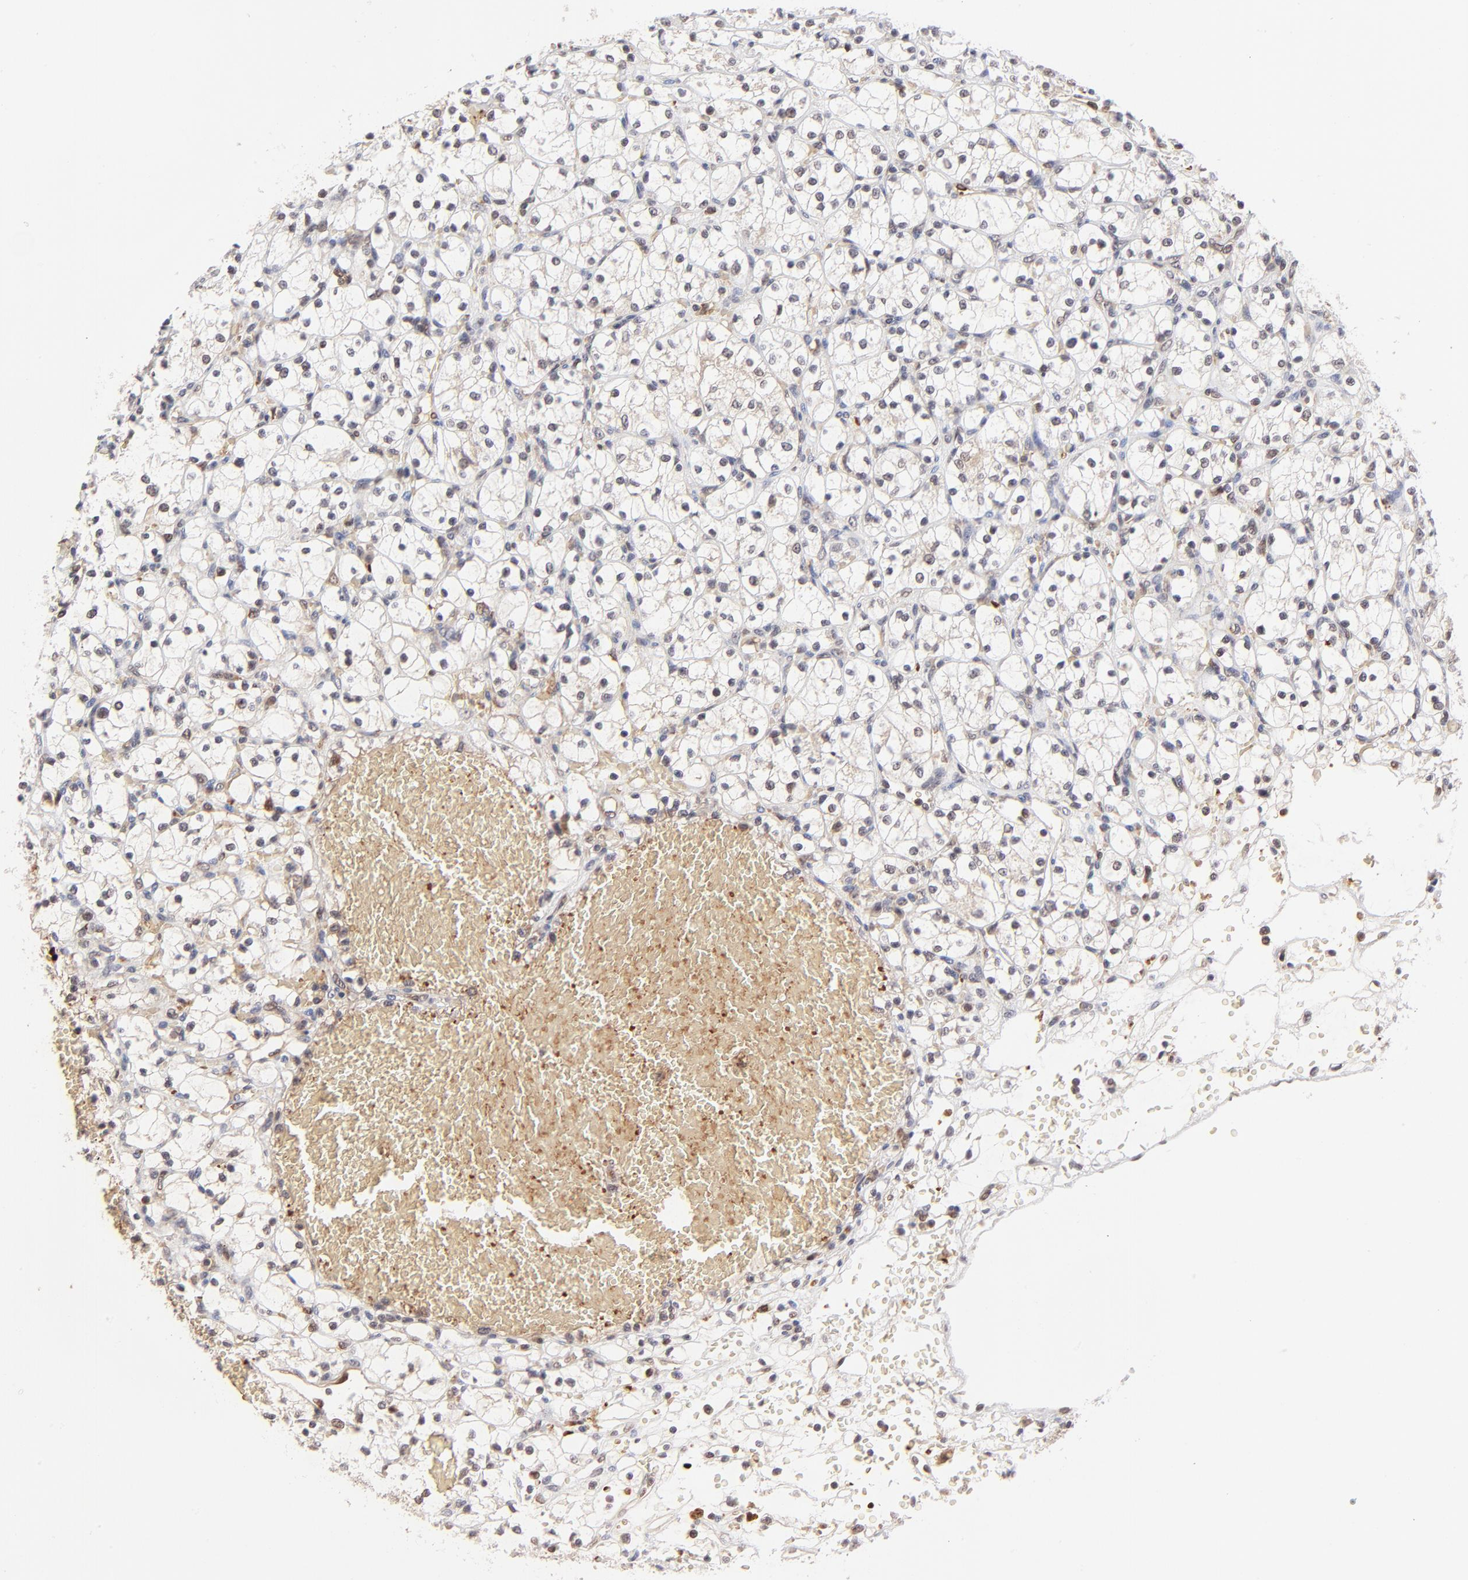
{"staining": {"intensity": "negative", "quantity": "none", "location": "none"}, "tissue": "renal cancer", "cell_type": "Tumor cells", "image_type": "cancer", "snomed": [{"axis": "morphology", "description": "Adenocarcinoma, NOS"}, {"axis": "topography", "description": "Kidney"}], "caption": "Human renal cancer stained for a protein using immunohistochemistry (IHC) reveals no positivity in tumor cells.", "gene": "CASP10", "patient": {"sex": "female", "age": 60}}